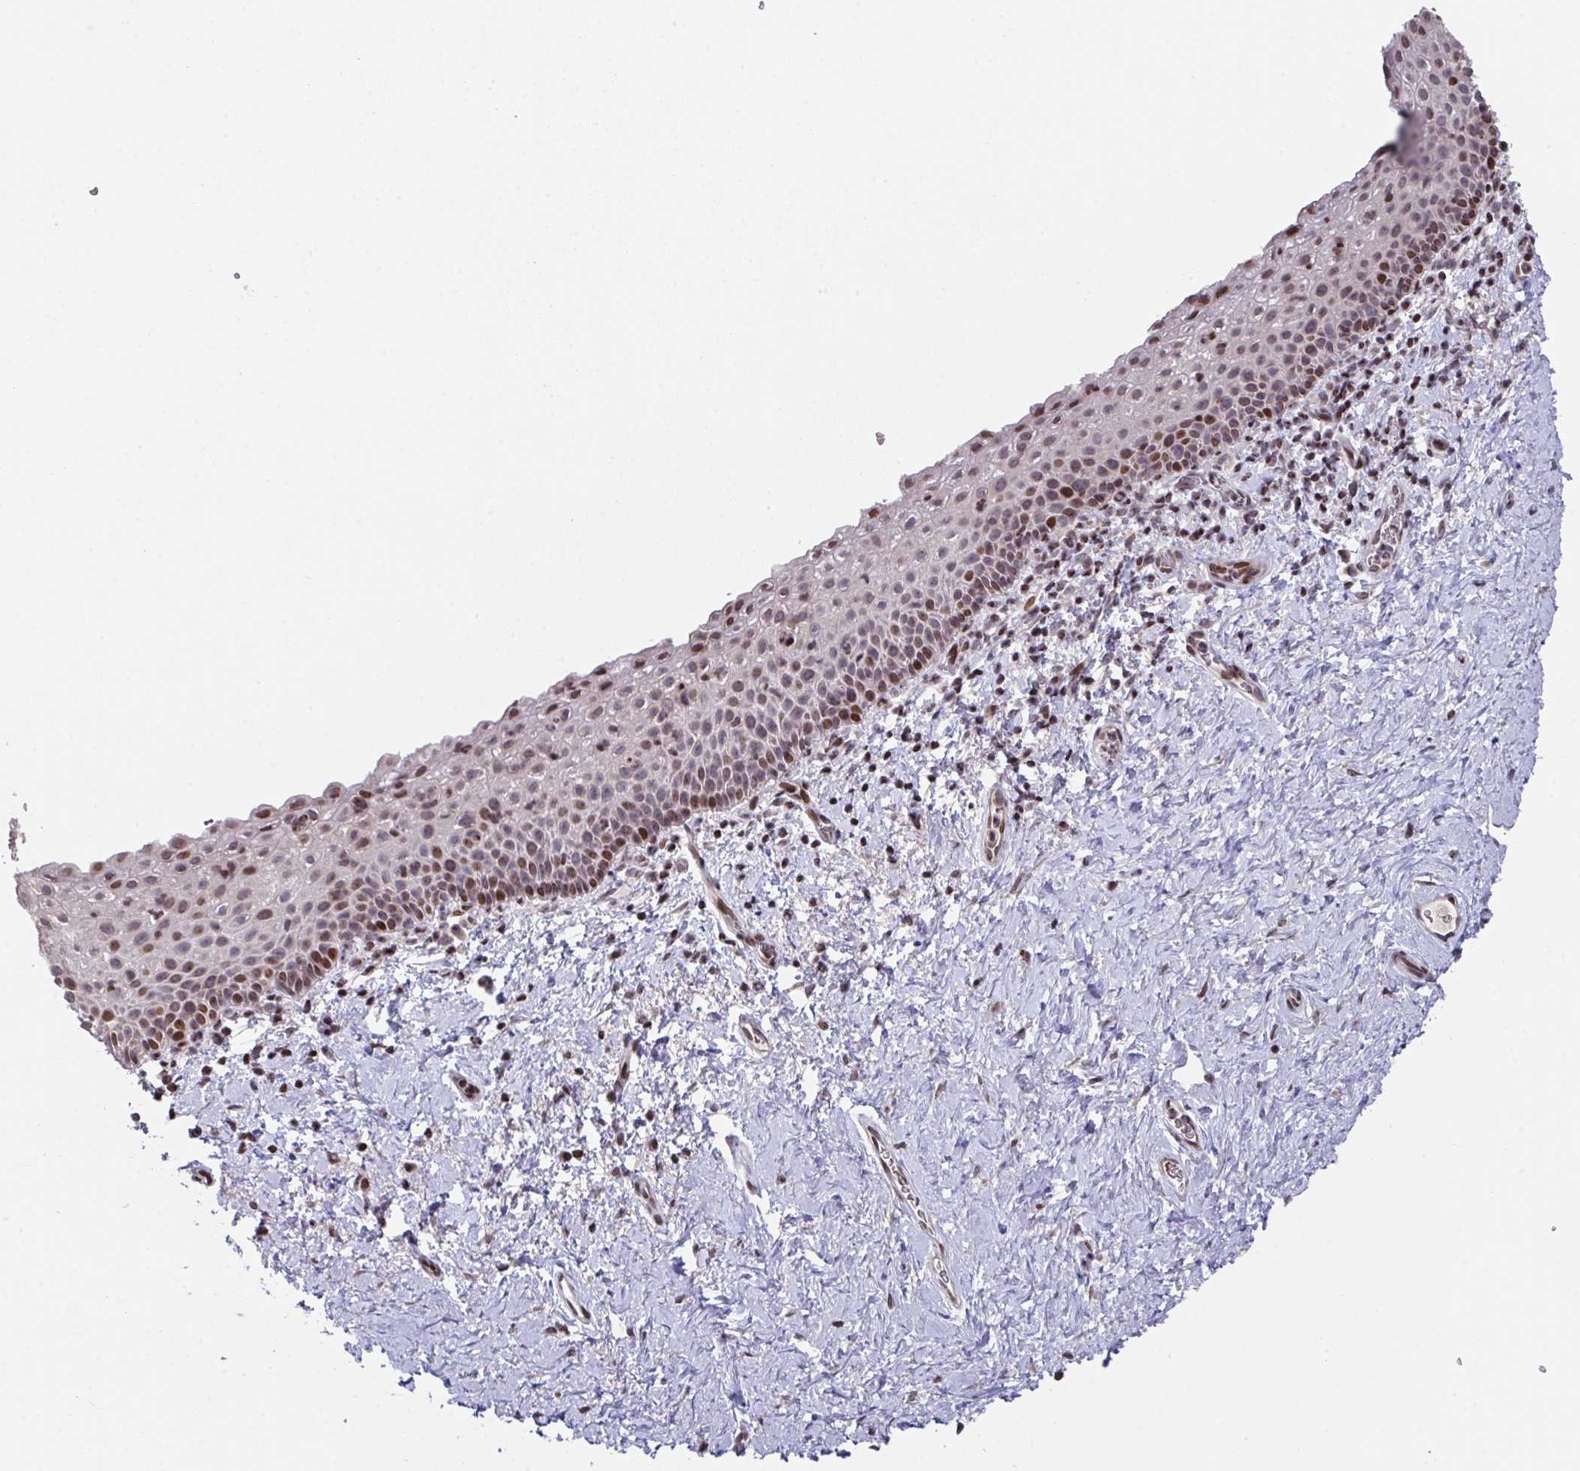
{"staining": {"intensity": "strong", "quantity": "25%-75%", "location": "nuclear"}, "tissue": "vagina", "cell_type": "Squamous epithelial cells", "image_type": "normal", "snomed": [{"axis": "morphology", "description": "Normal tissue, NOS"}, {"axis": "topography", "description": "Vagina"}], "caption": "Squamous epithelial cells exhibit strong nuclear expression in approximately 25%-75% of cells in benign vagina.", "gene": "PCDHB8", "patient": {"sex": "female", "age": 61}}